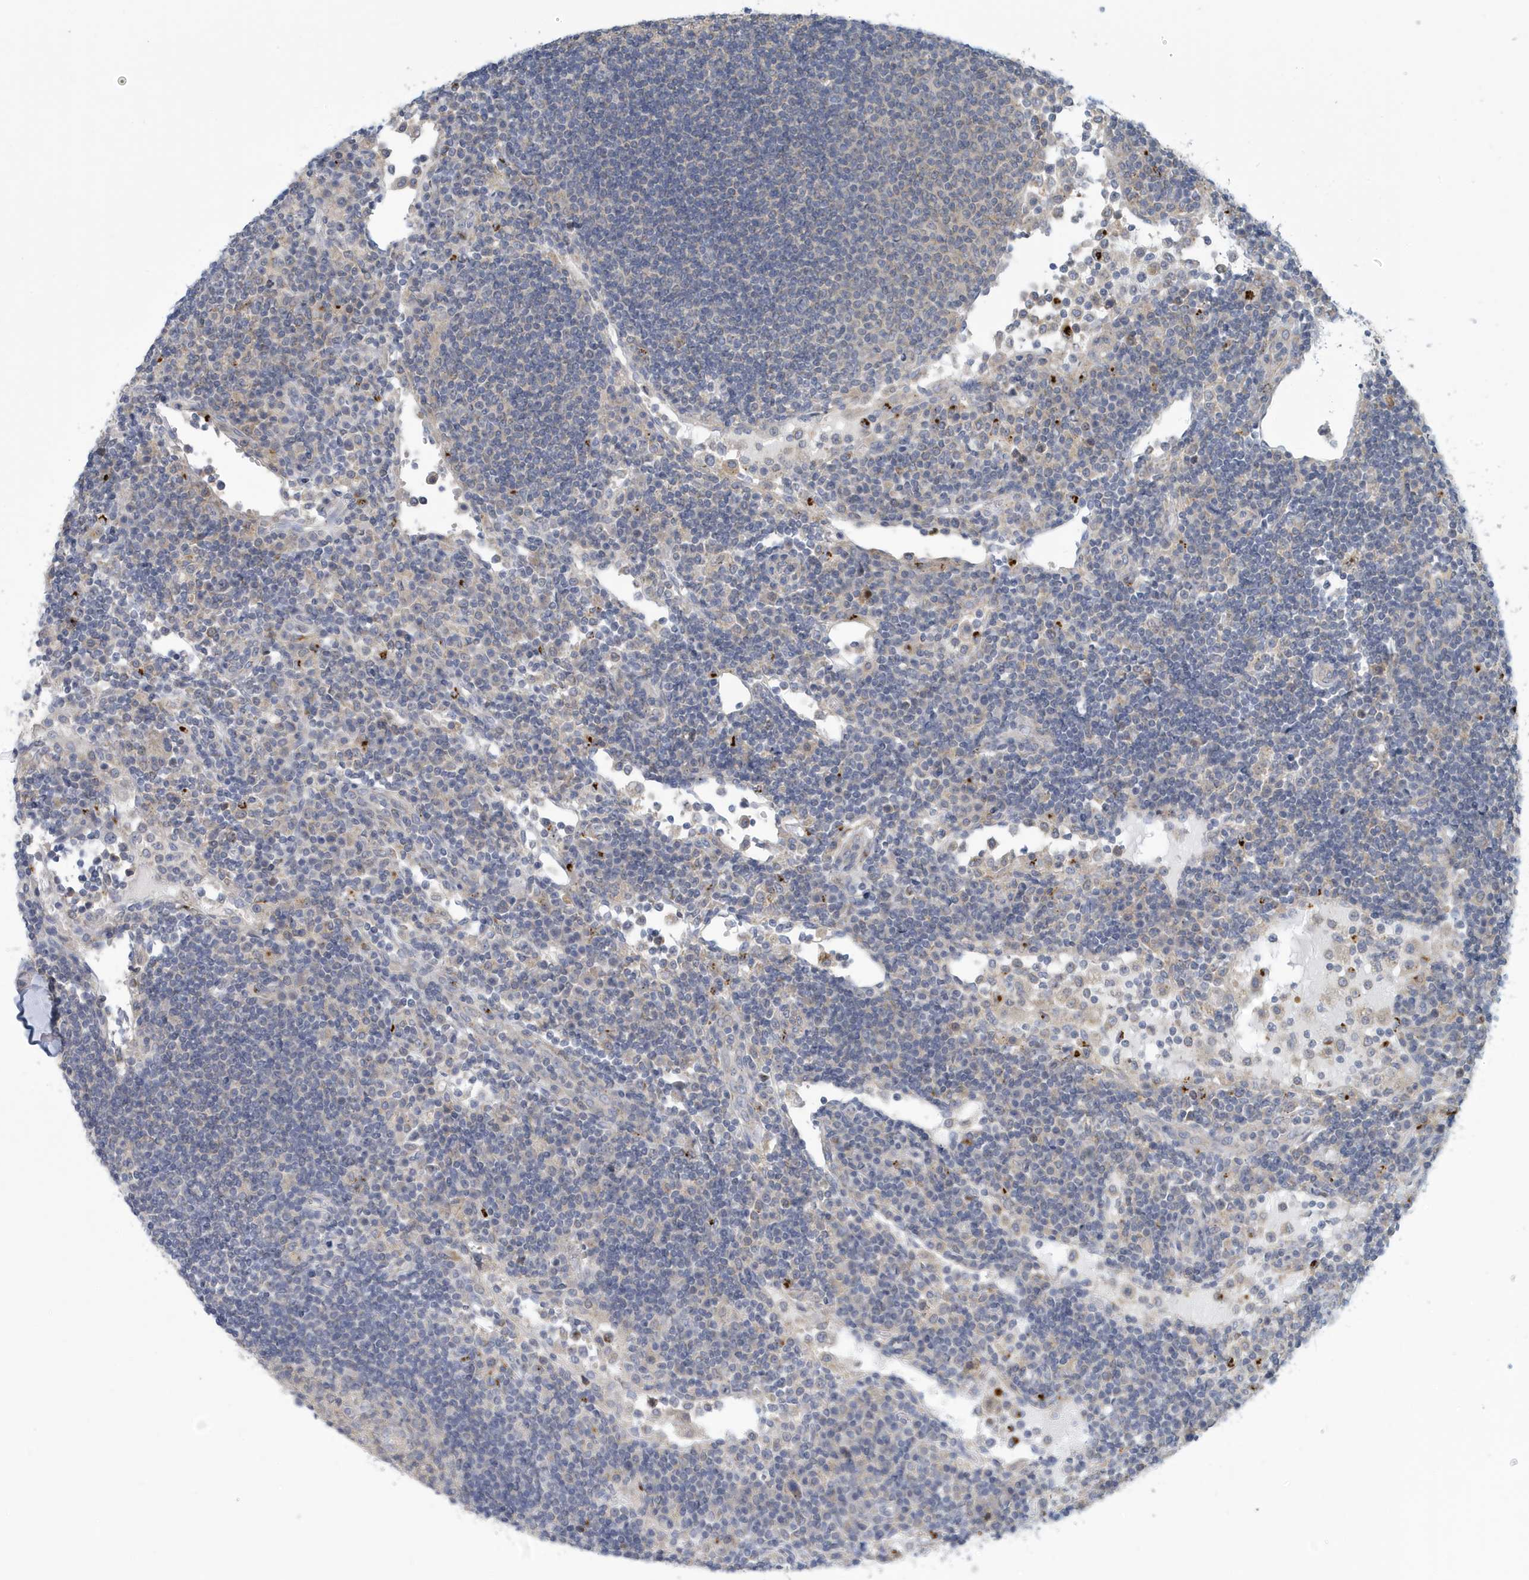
{"staining": {"intensity": "negative", "quantity": "none", "location": "none"}, "tissue": "lymph node", "cell_type": "Germinal center cells", "image_type": "normal", "snomed": [{"axis": "morphology", "description": "Normal tissue, NOS"}, {"axis": "topography", "description": "Lymph node"}], "caption": "An IHC micrograph of unremarkable lymph node is shown. There is no staining in germinal center cells of lymph node.", "gene": "VTA1", "patient": {"sex": "female", "age": 53}}